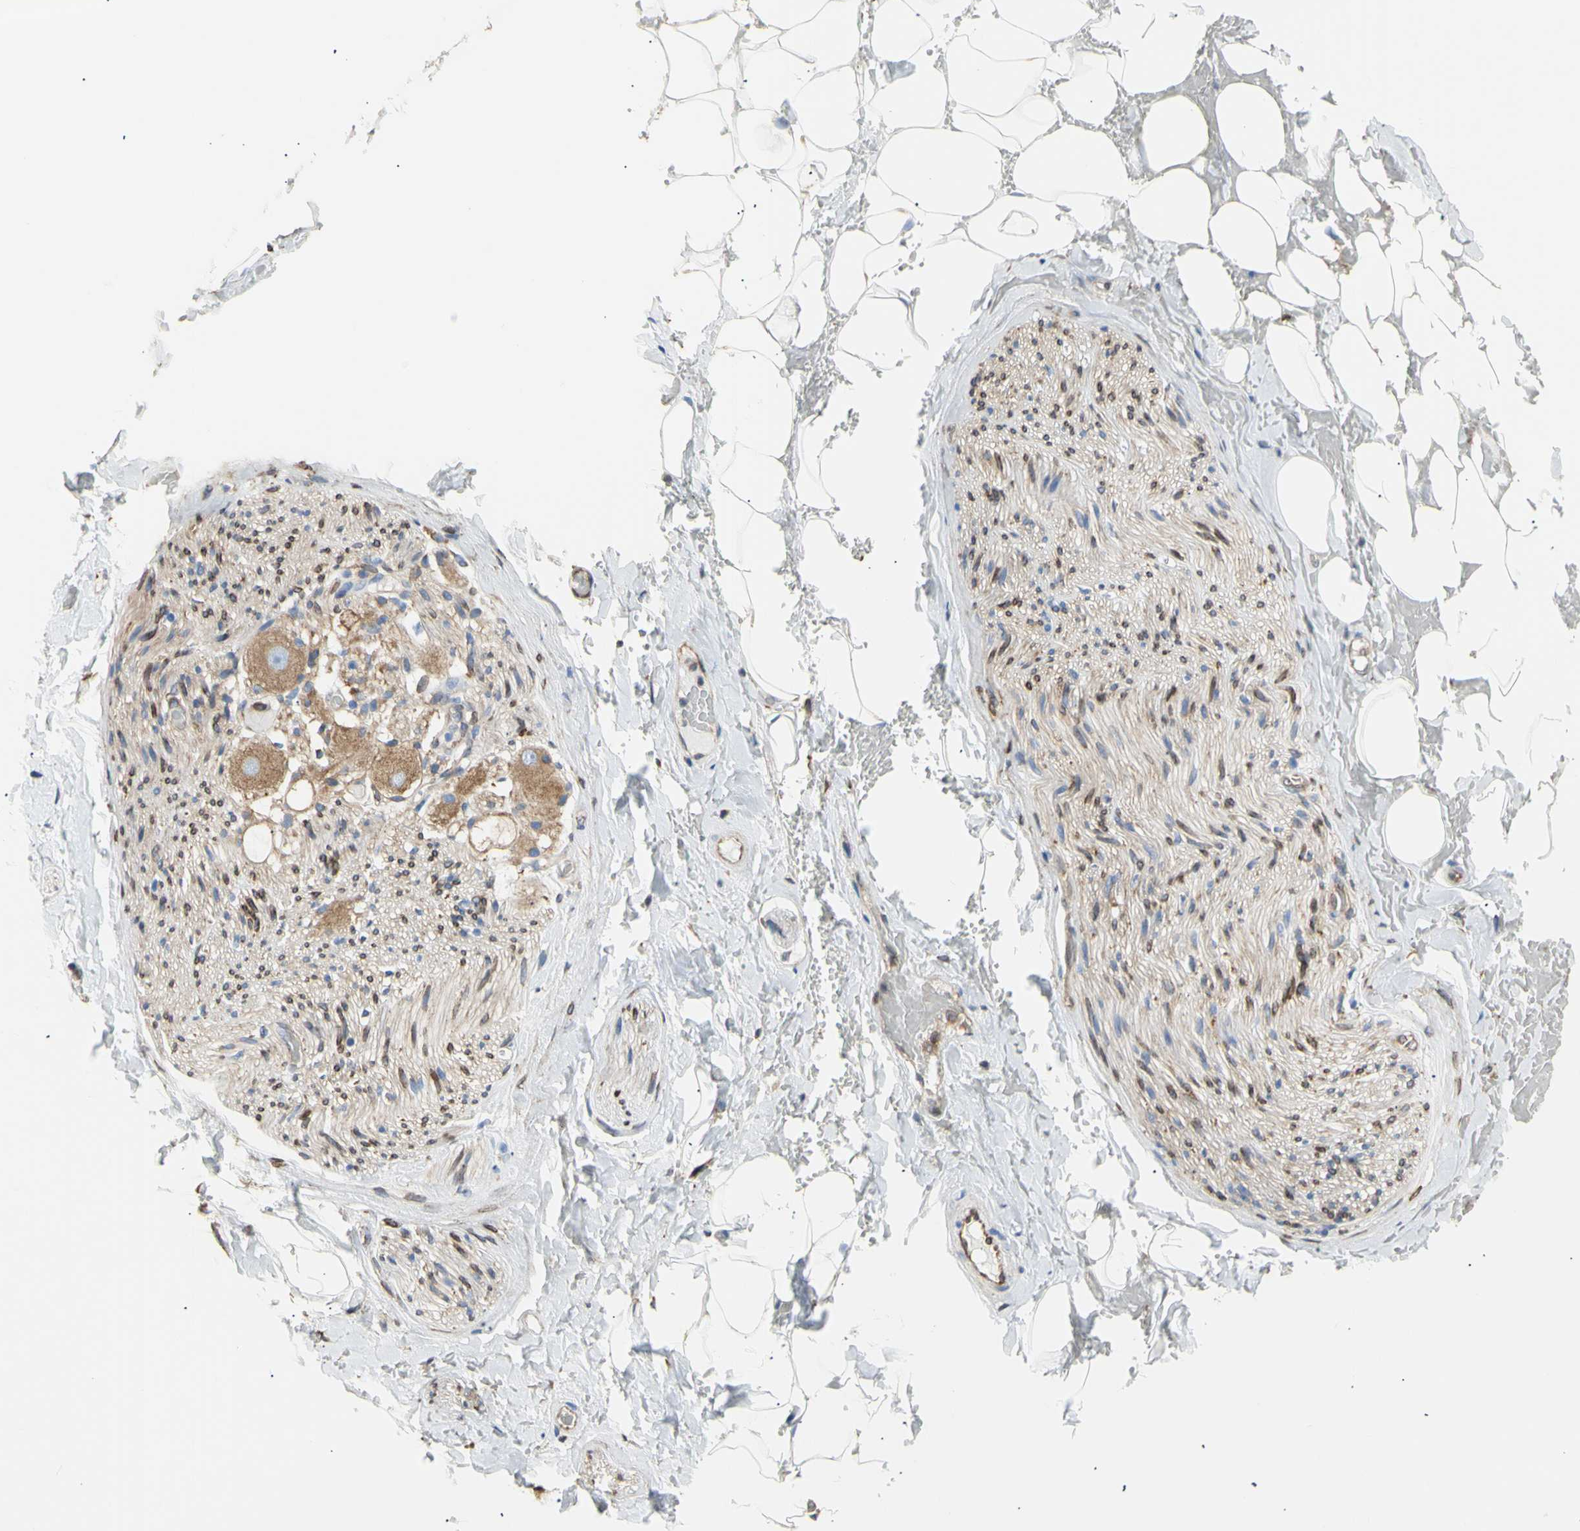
{"staining": {"intensity": "negative", "quantity": "none", "location": "none"}, "tissue": "adipose tissue", "cell_type": "Adipocytes", "image_type": "normal", "snomed": [{"axis": "morphology", "description": "Normal tissue, NOS"}, {"axis": "topography", "description": "Peripheral nerve tissue"}], "caption": "Adipocytes show no significant expression in benign adipose tissue. (Brightfield microscopy of DAB immunohistochemistry at high magnification).", "gene": "ERLIN1", "patient": {"sex": "male", "age": 70}}